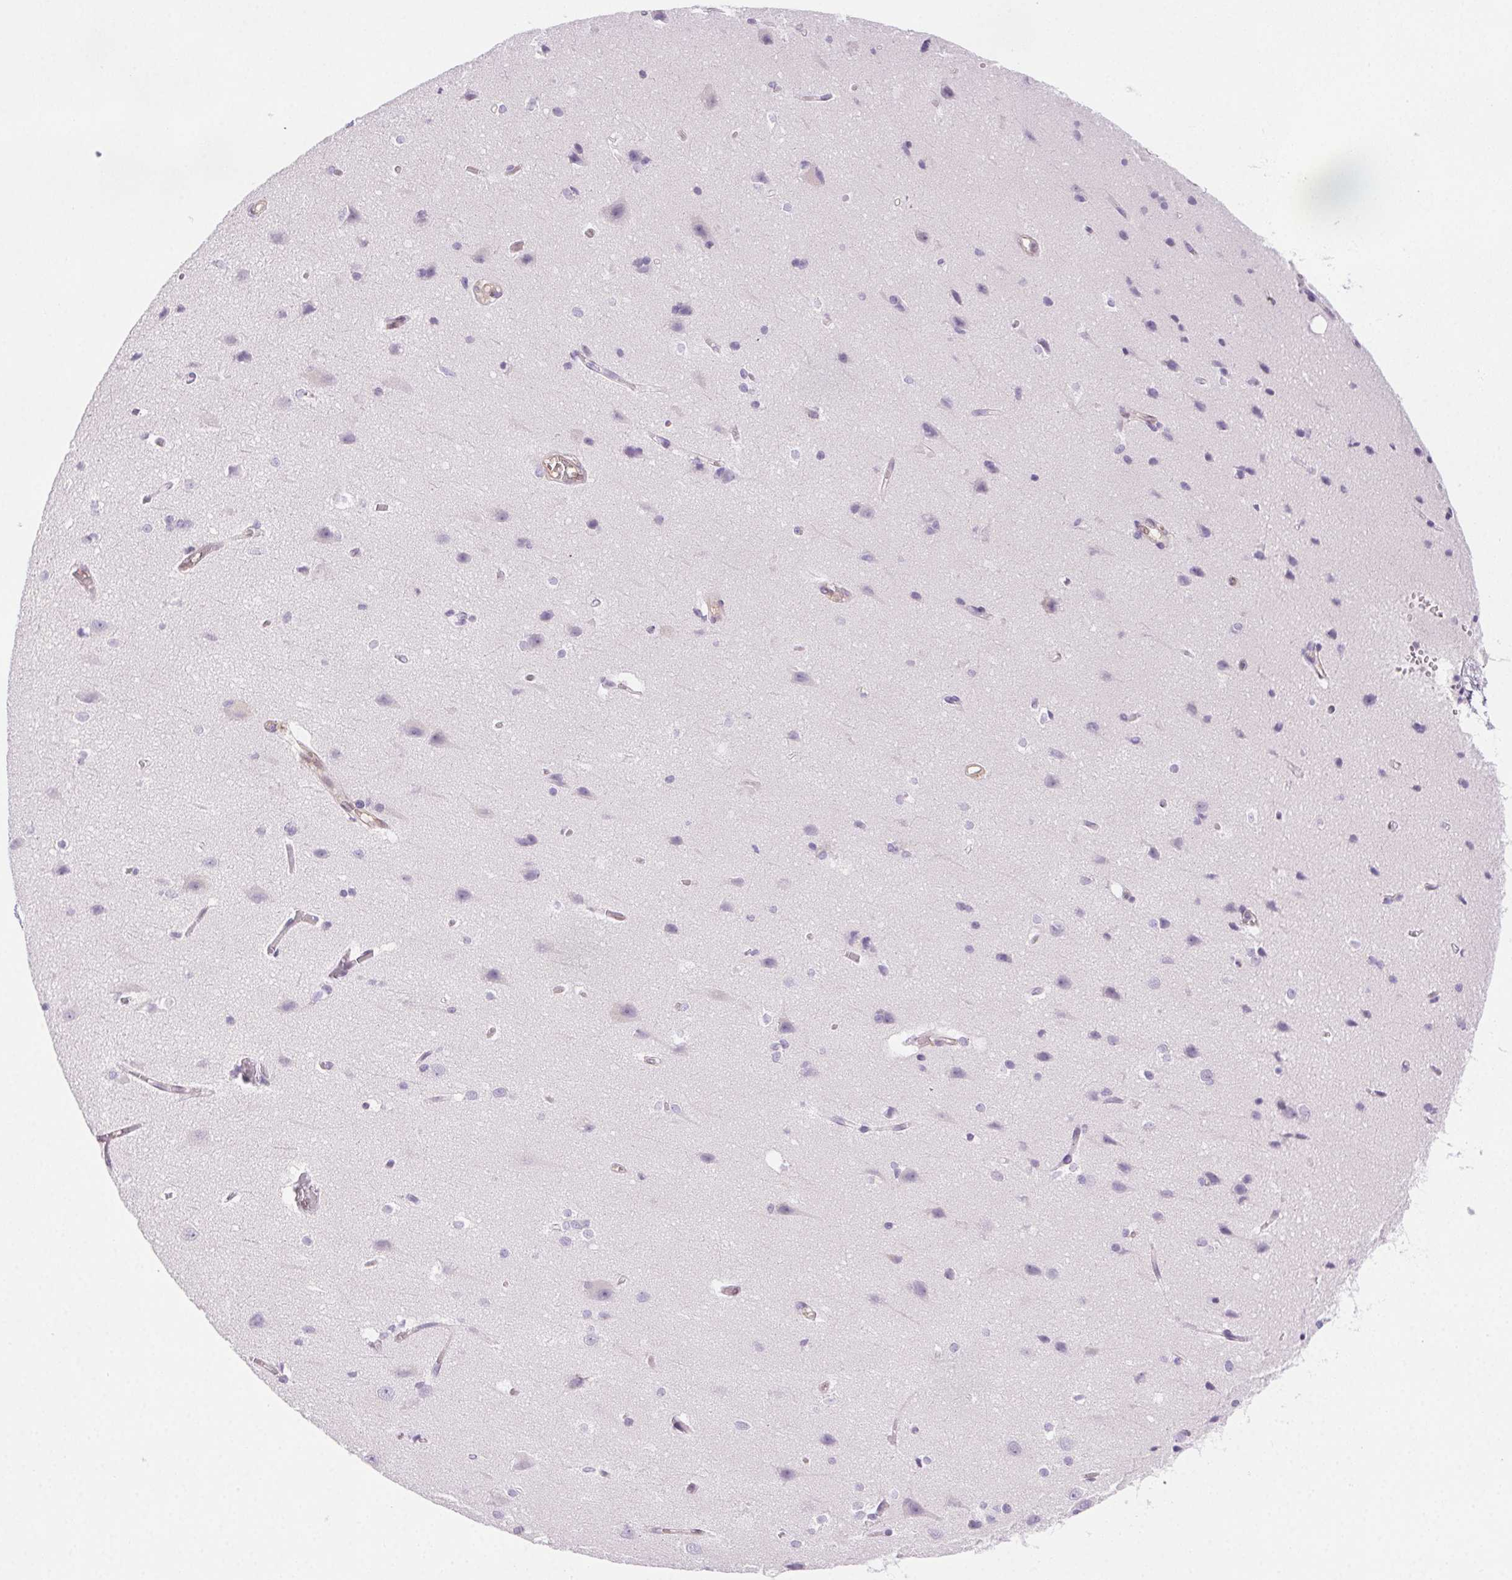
{"staining": {"intensity": "negative", "quantity": "none", "location": "none"}, "tissue": "cerebral cortex", "cell_type": "Endothelial cells", "image_type": "normal", "snomed": [{"axis": "morphology", "description": "Normal tissue, NOS"}, {"axis": "topography", "description": "Cerebral cortex"}], "caption": "Cerebral cortex stained for a protein using IHC displays no staining endothelial cells.", "gene": "TMEM45A", "patient": {"sex": "male", "age": 37}}